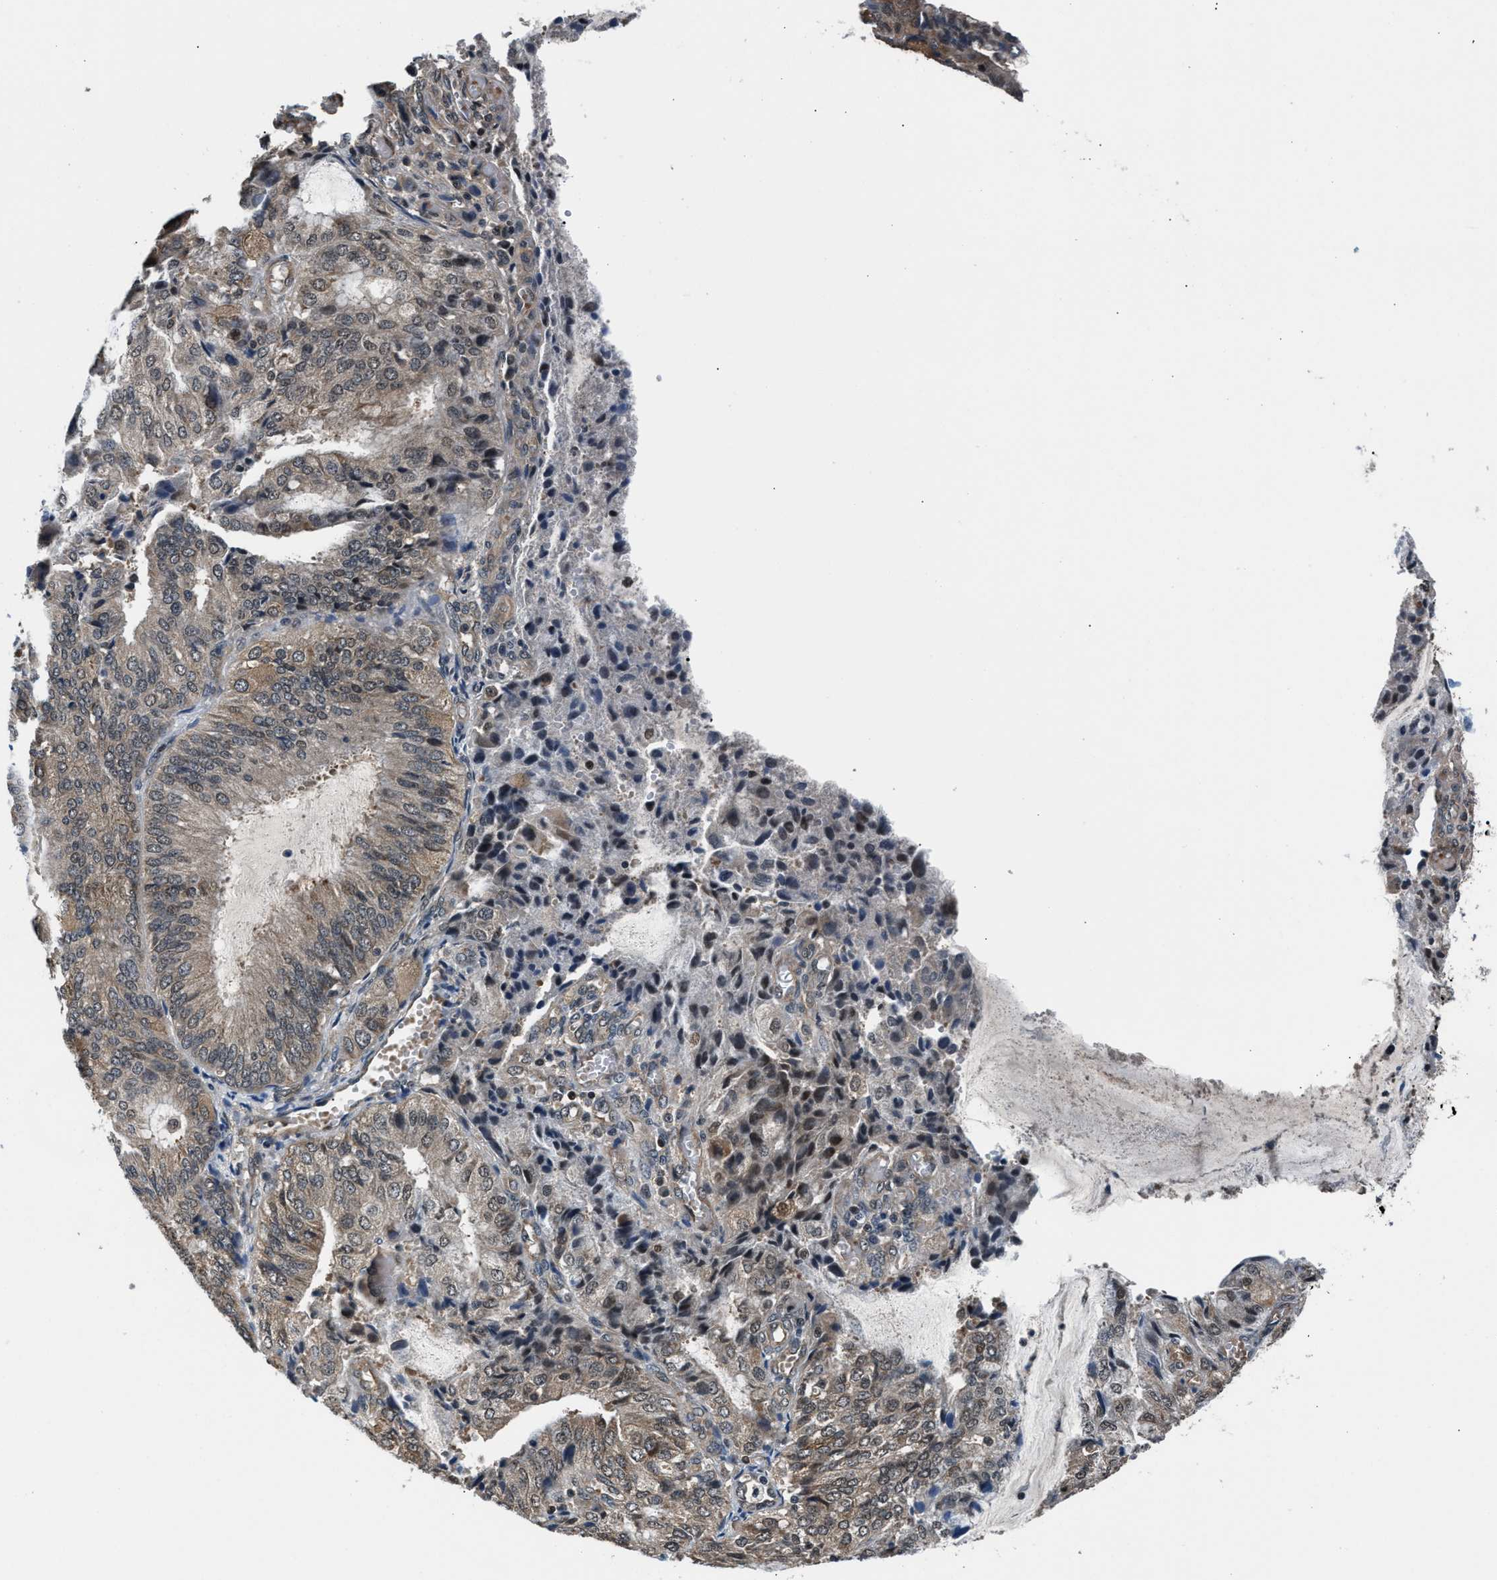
{"staining": {"intensity": "weak", "quantity": "25%-75%", "location": "cytoplasmic/membranous,nuclear"}, "tissue": "endometrial cancer", "cell_type": "Tumor cells", "image_type": "cancer", "snomed": [{"axis": "morphology", "description": "Adenocarcinoma, NOS"}, {"axis": "topography", "description": "Endometrium"}], "caption": "The photomicrograph displays staining of endometrial adenocarcinoma, revealing weak cytoplasmic/membranous and nuclear protein expression (brown color) within tumor cells.", "gene": "RBM33", "patient": {"sex": "female", "age": 81}}